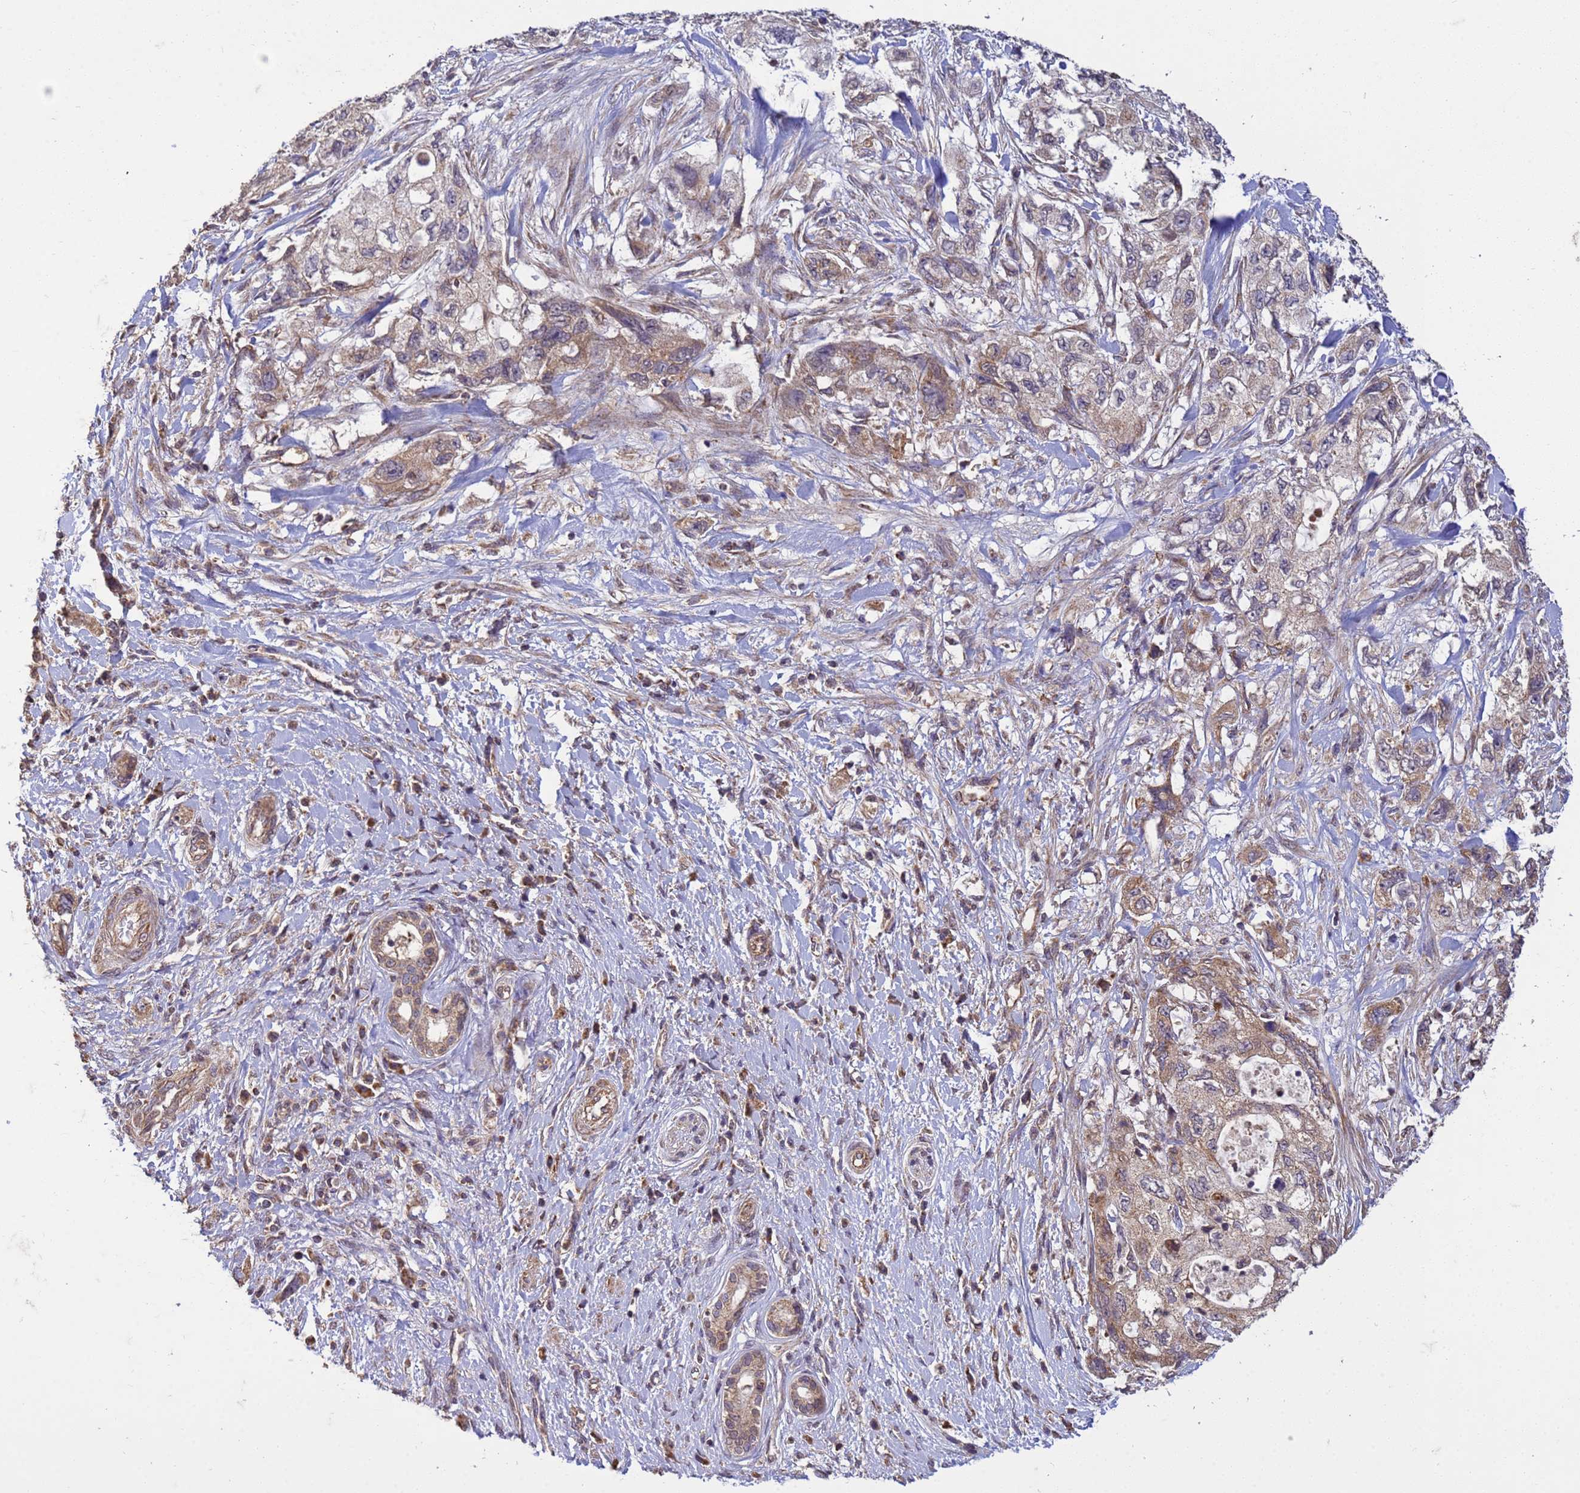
{"staining": {"intensity": "weak", "quantity": ">75%", "location": "cytoplasmic/membranous"}, "tissue": "pancreatic cancer", "cell_type": "Tumor cells", "image_type": "cancer", "snomed": [{"axis": "morphology", "description": "Adenocarcinoma, NOS"}, {"axis": "topography", "description": "Pancreas"}], "caption": "Immunohistochemical staining of adenocarcinoma (pancreatic) reveals weak cytoplasmic/membranous protein expression in about >75% of tumor cells.", "gene": "P2RX7", "patient": {"sex": "female", "age": 73}}